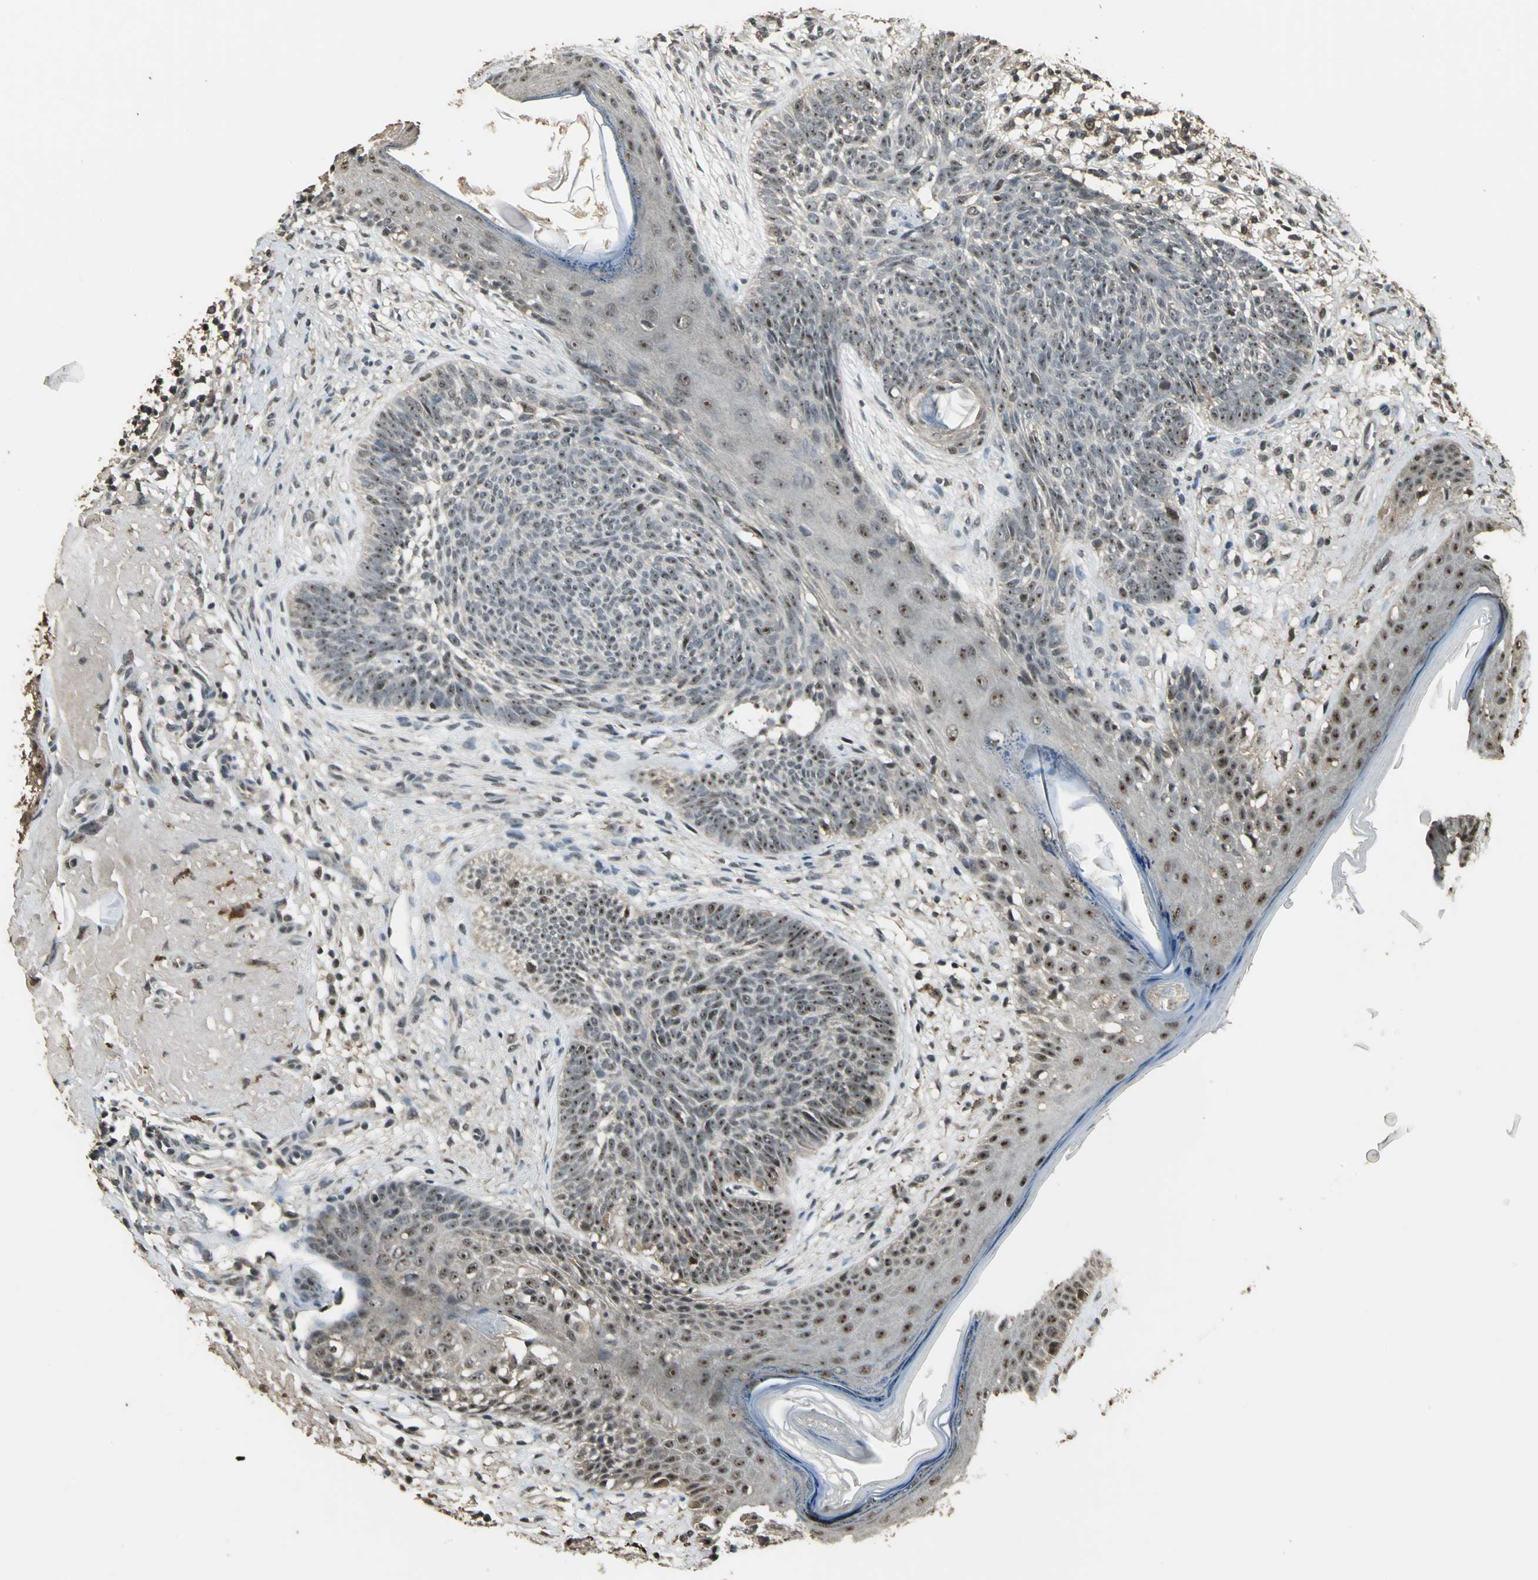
{"staining": {"intensity": "weak", "quantity": "25%-75%", "location": "nuclear"}, "tissue": "skin cancer", "cell_type": "Tumor cells", "image_type": "cancer", "snomed": [{"axis": "morphology", "description": "Basal cell carcinoma"}, {"axis": "topography", "description": "Skin"}], "caption": "Tumor cells demonstrate low levels of weak nuclear positivity in approximately 25%-75% of cells in skin basal cell carcinoma.", "gene": "UCHL5", "patient": {"sex": "male", "age": 74}}